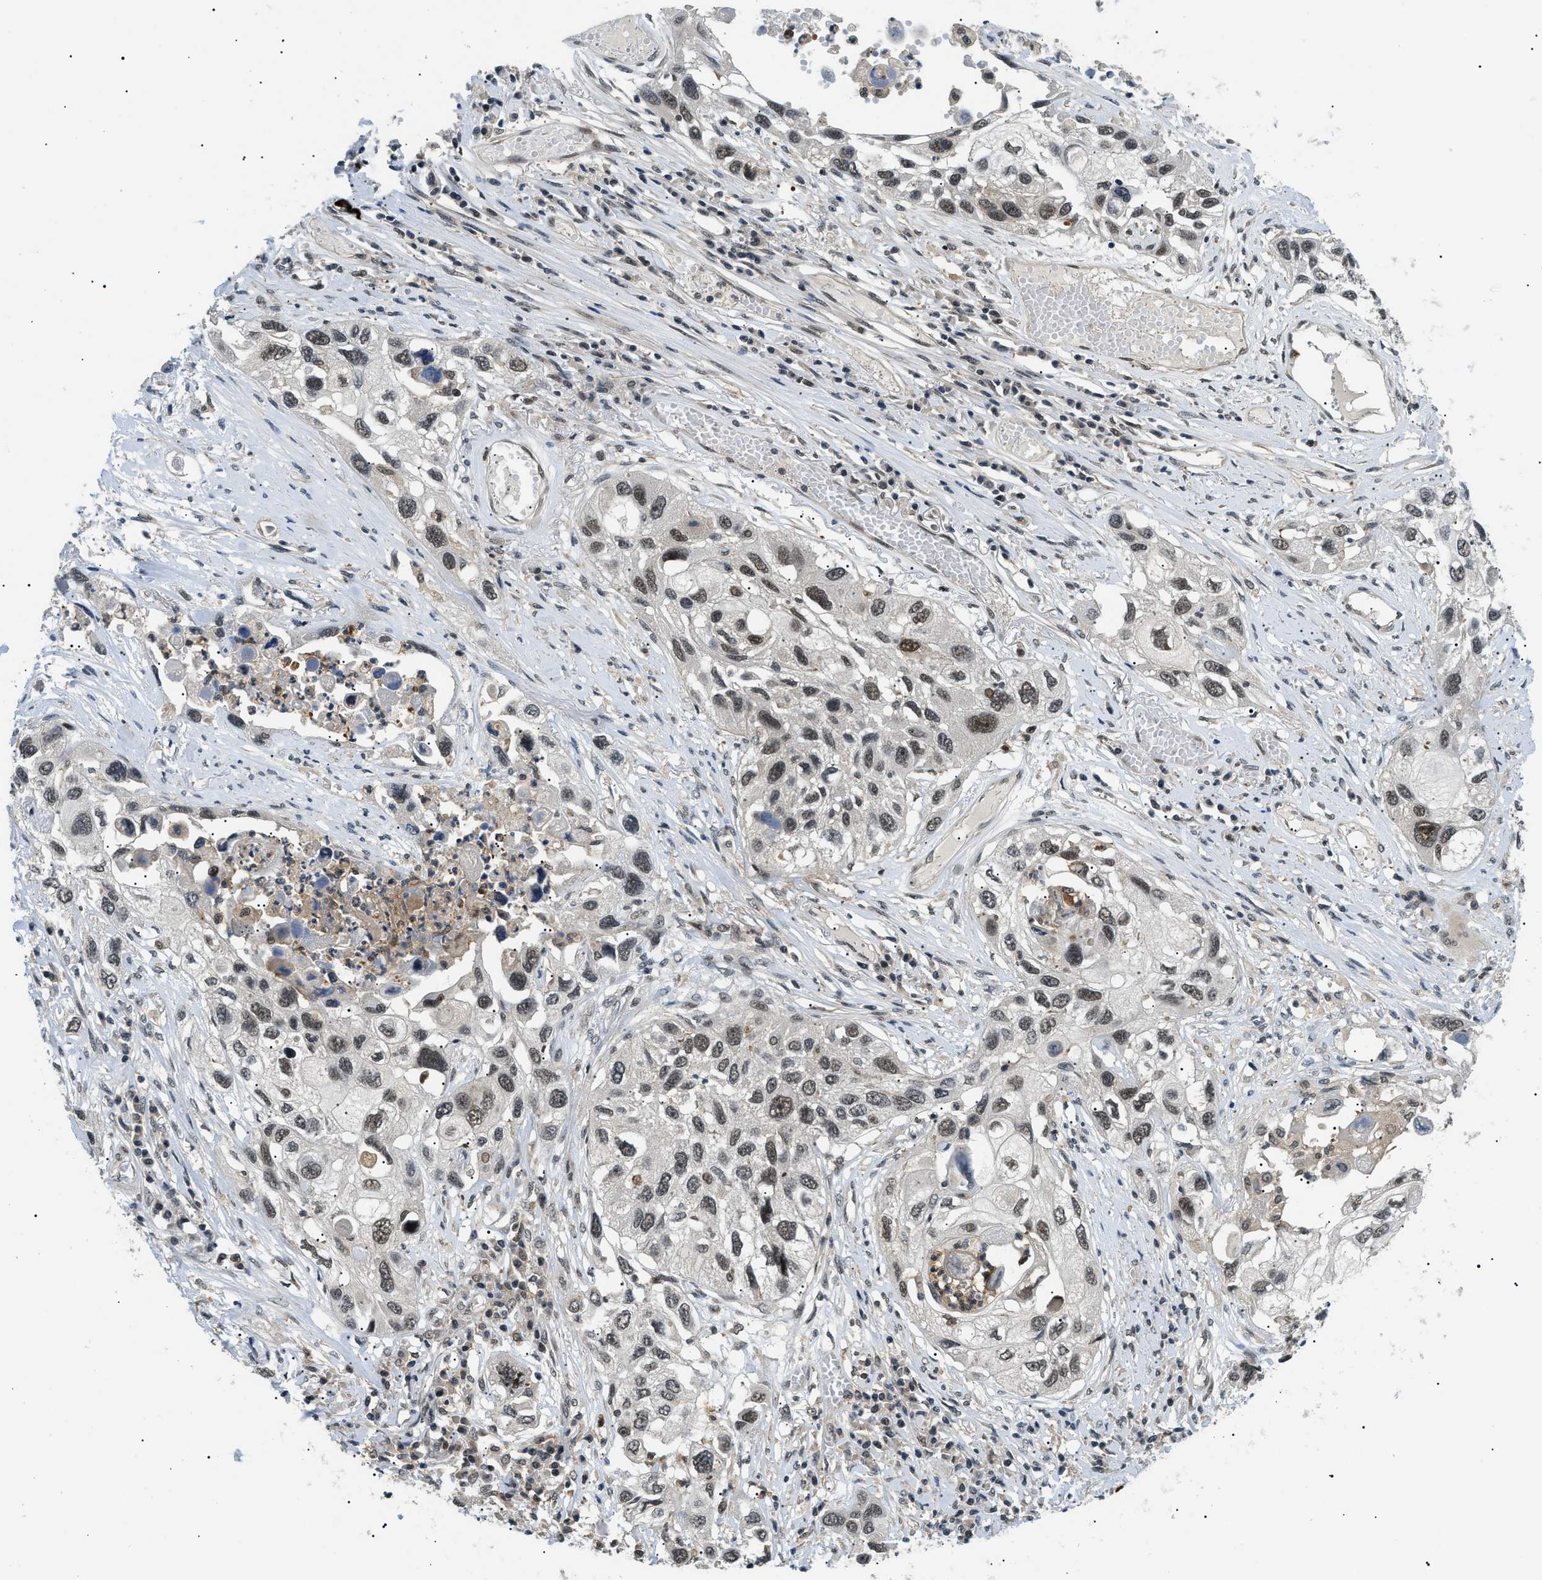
{"staining": {"intensity": "moderate", "quantity": ">75%", "location": "nuclear"}, "tissue": "lung cancer", "cell_type": "Tumor cells", "image_type": "cancer", "snomed": [{"axis": "morphology", "description": "Squamous cell carcinoma, NOS"}, {"axis": "topography", "description": "Lung"}], "caption": "DAB immunohistochemical staining of lung cancer (squamous cell carcinoma) shows moderate nuclear protein expression in approximately >75% of tumor cells.", "gene": "RBM15", "patient": {"sex": "male", "age": 71}}